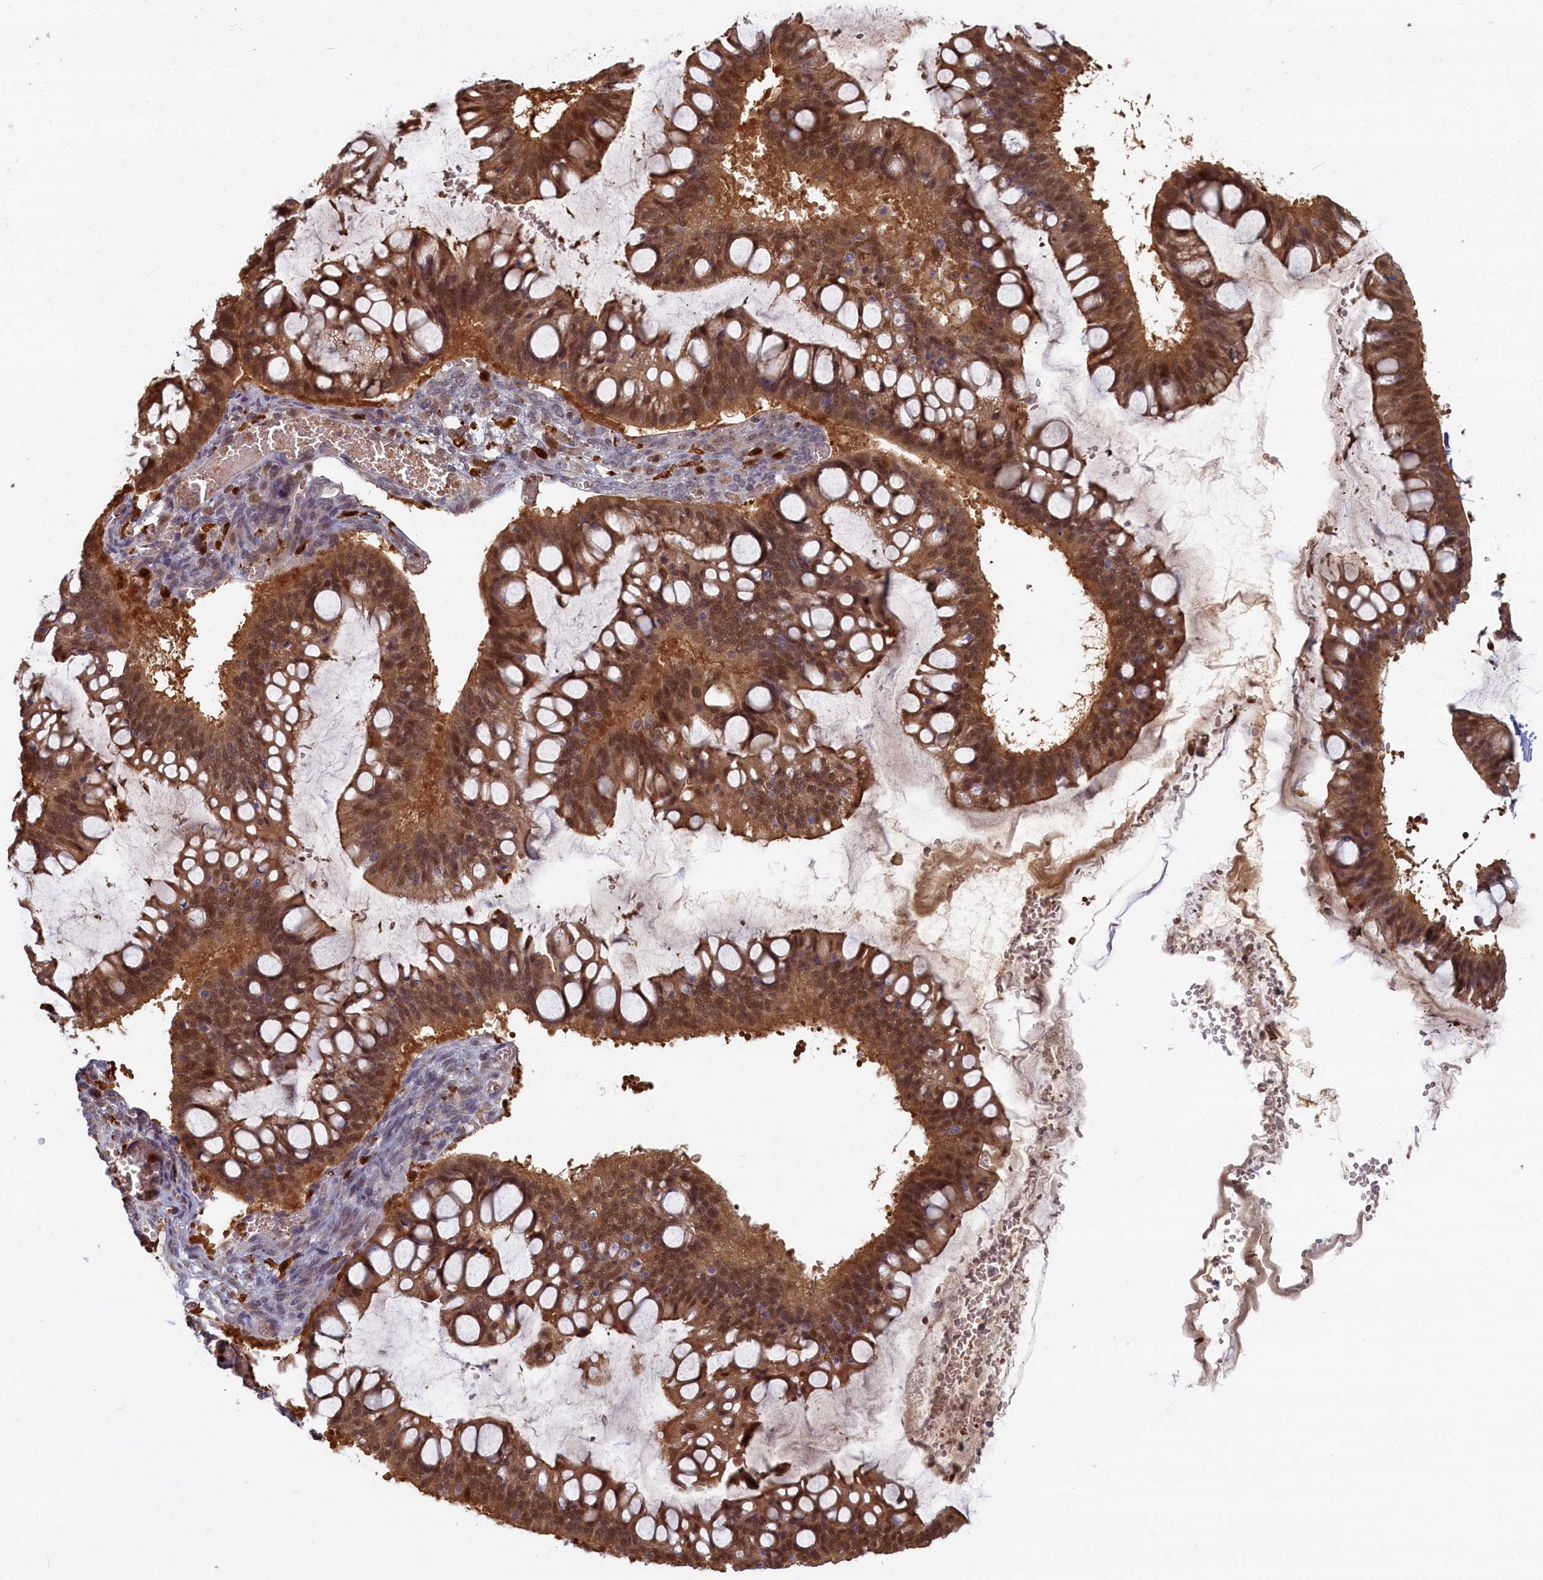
{"staining": {"intensity": "moderate", "quantity": ">75%", "location": "cytoplasmic/membranous,nuclear"}, "tissue": "ovarian cancer", "cell_type": "Tumor cells", "image_type": "cancer", "snomed": [{"axis": "morphology", "description": "Cystadenocarcinoma, mucinous, NOS"}, {"axis": "topography", "description": "Ovary"}], "caption": "Immunohistochemistry (IHC) (DAB (3,3'-diaminobenzidine)) staining of ovarian mucinous cystadenocarcinoma exhibits moderate cytoplasmic/membranous and nuclear protein staining in about >75% of tumor cells. (DAB (3,3'-diaminobenzidine) IHC, brown staining for protein, blue staining for nuclei).", "gene": "BLVRB", "patient": {"sex": "female", "age": 73}}